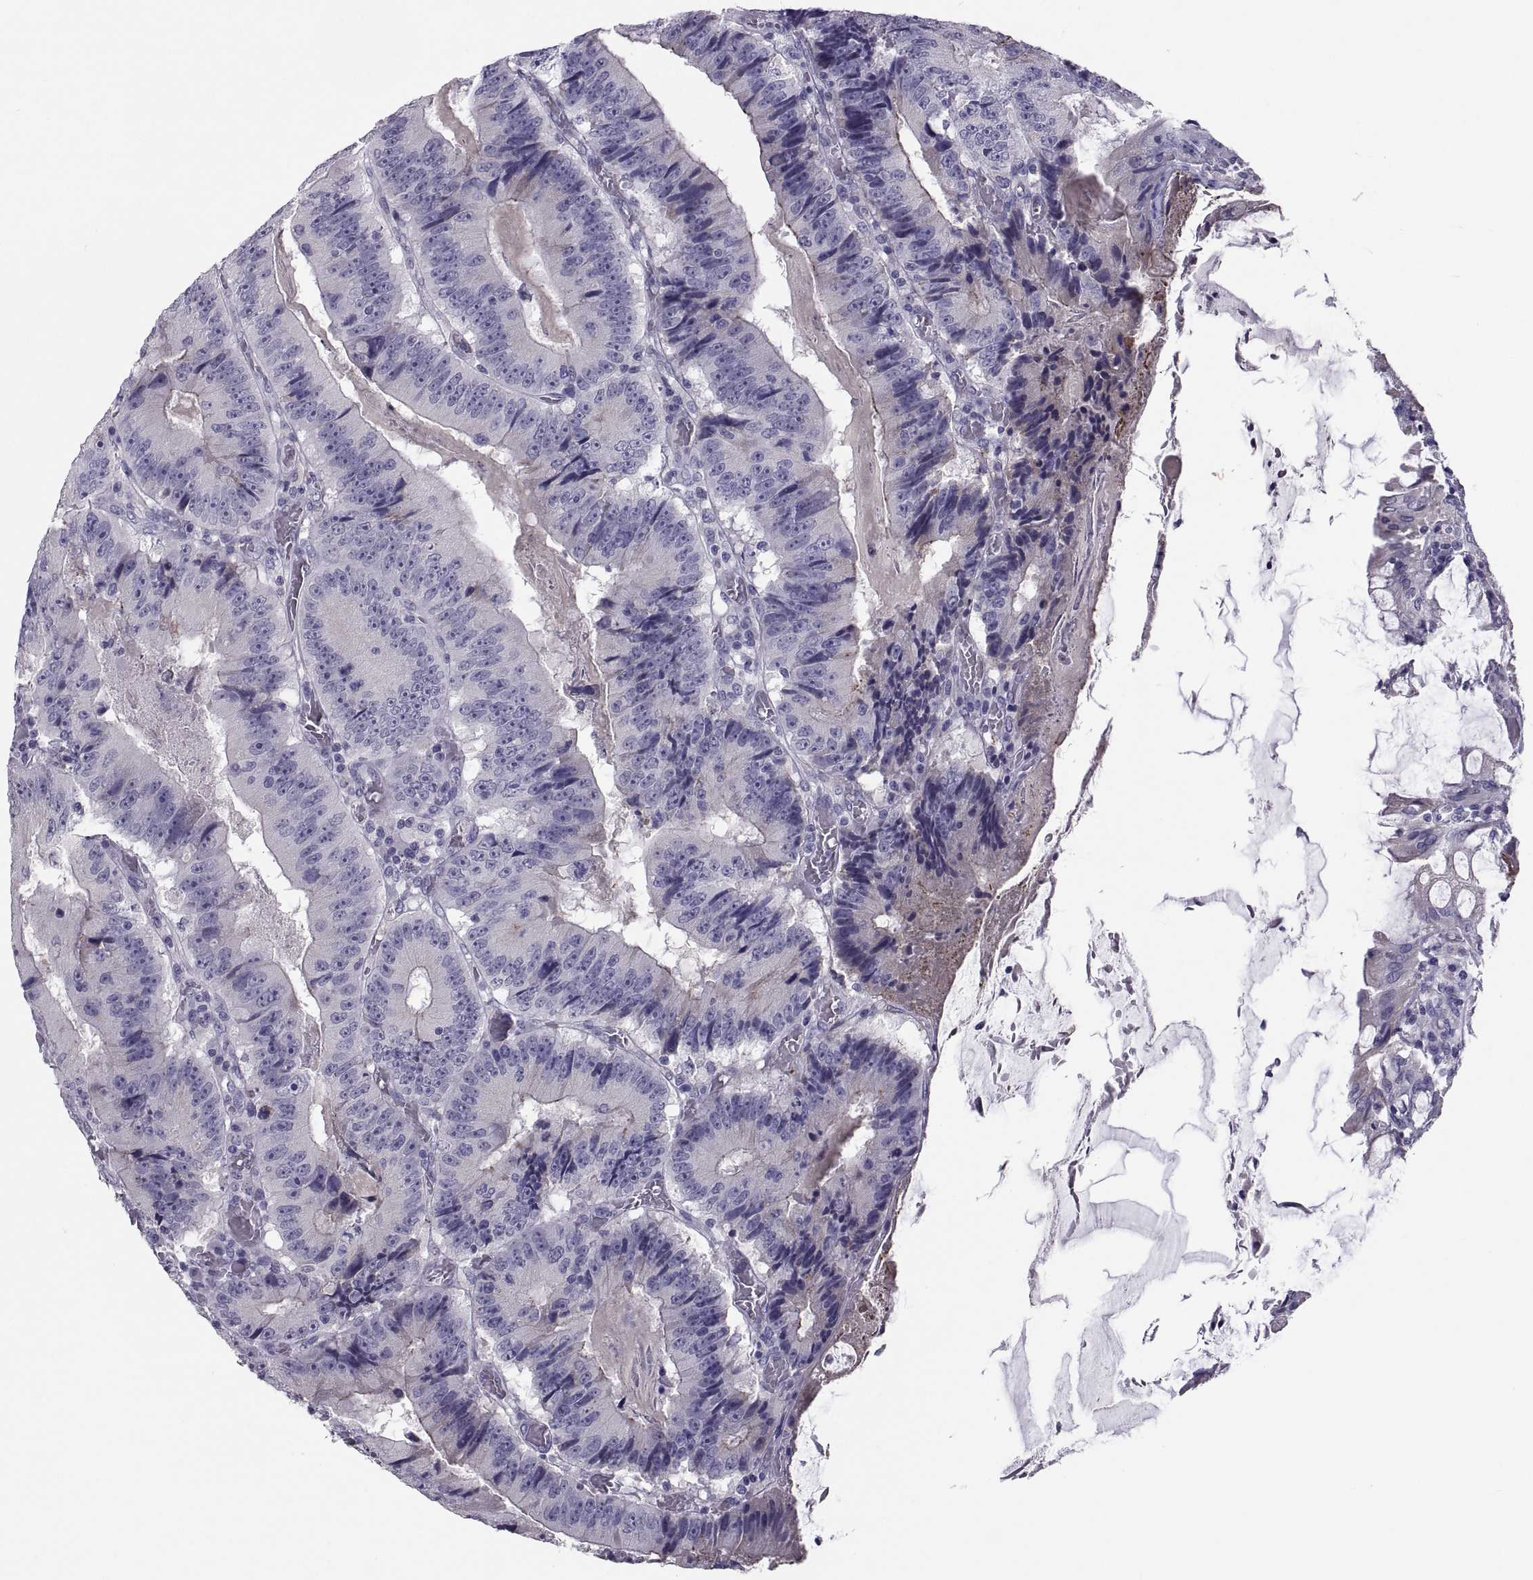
{"staining": {"intensity": "negative", "quantity": "none", "location": "none"}, "tissue": "colorectal cancer", "cell_type": "Tumor cells", "image_type": "cancer", "snomed": [{"axis": "morphology", "description": "Adenocarcinoma, NOS"}, {"axis": "topography", "description": "Colon"}], "caption": "There is no significant positivity in tumor cells of colorectal adenocarcinoma.", "gene": "IGSF1", "patient": {"sex": "female", "age": 86}}